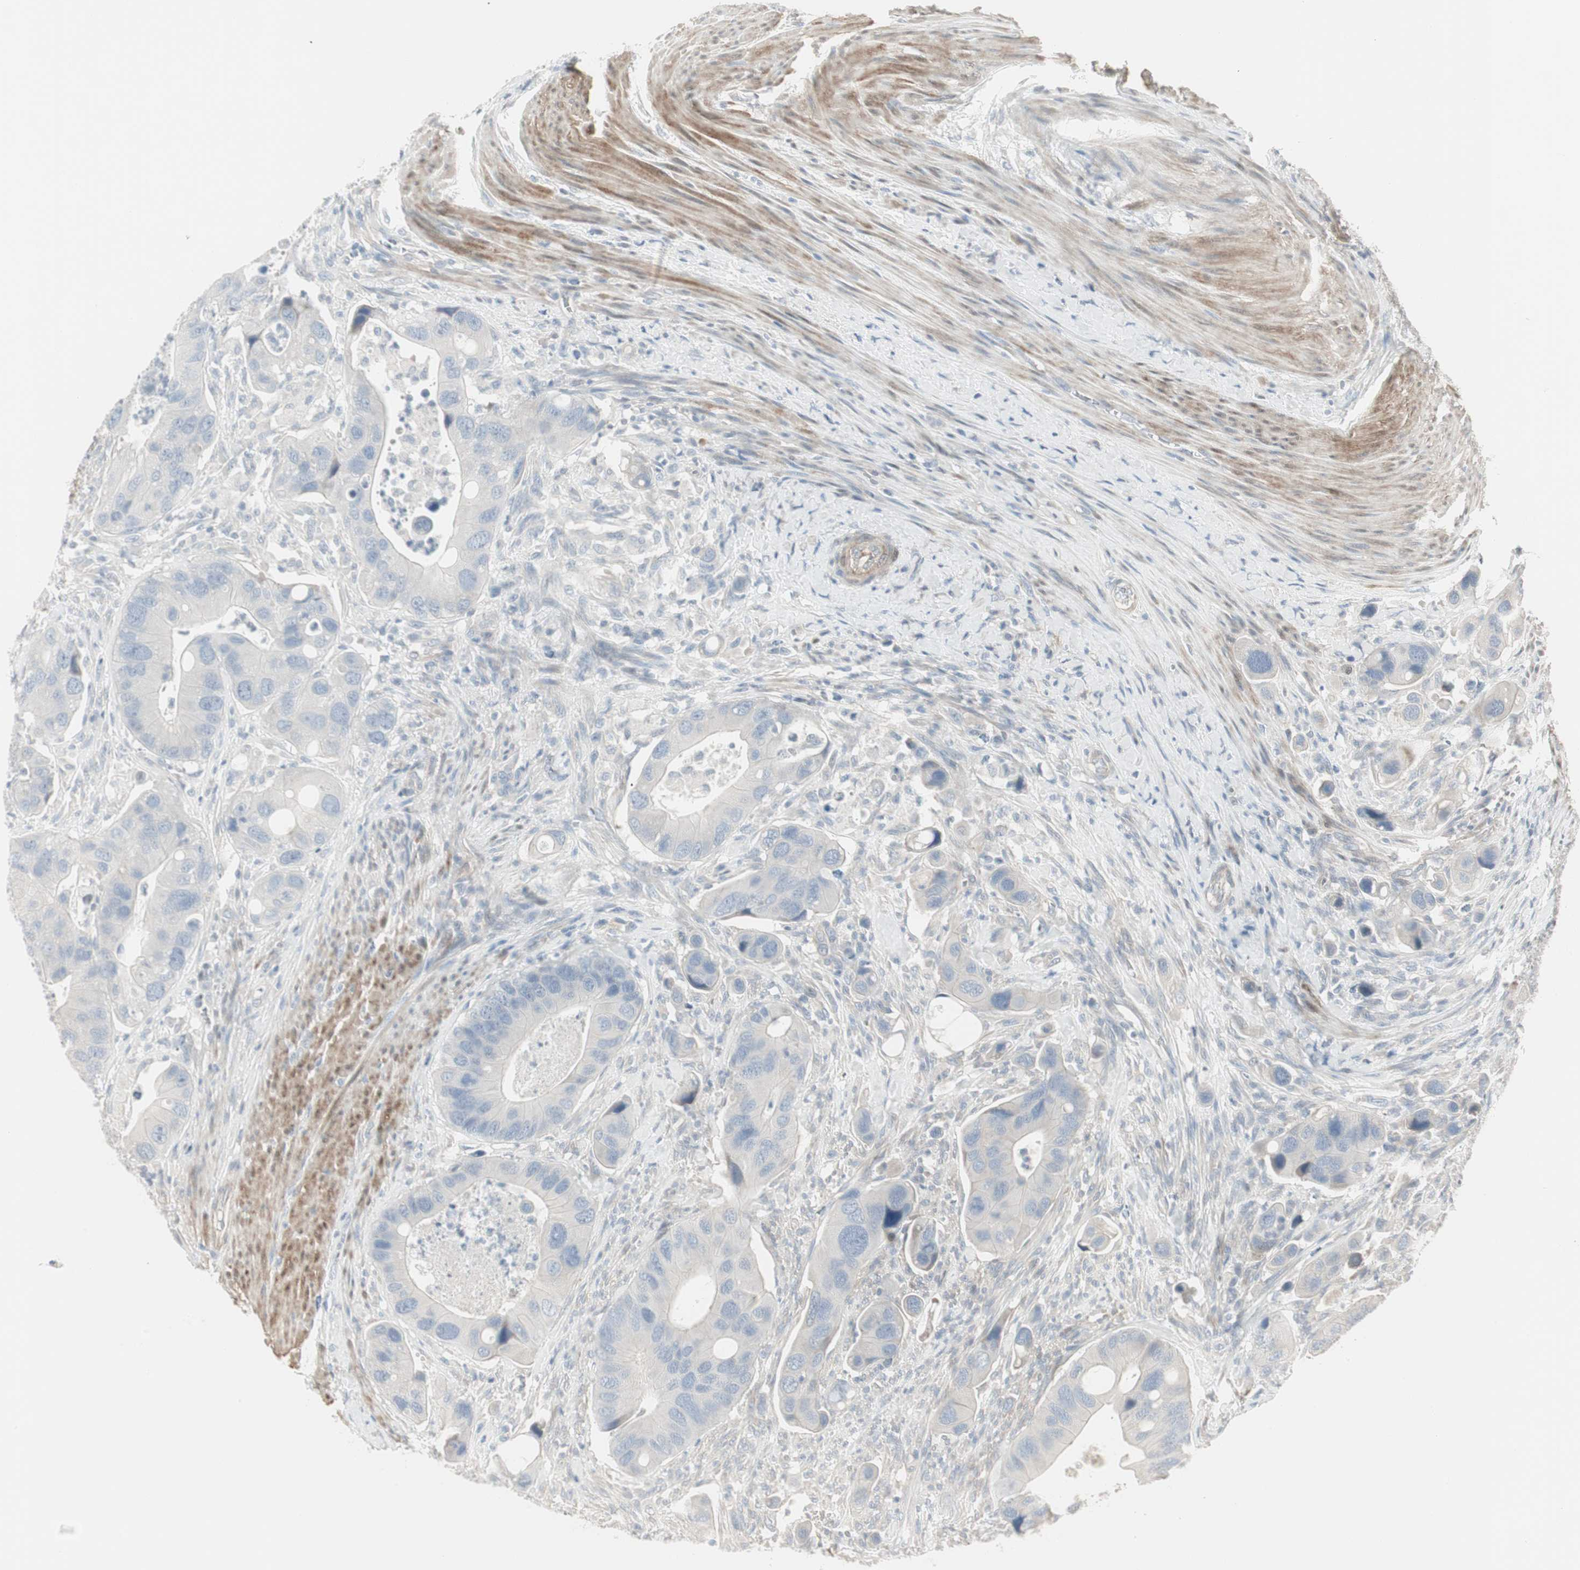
{"staining": {"intensity": "negative", "quantity": "none", "location": "none"}, "tissue": "colorectal cancer", "cell_type": "Tumor cells", "image_type": "cancer", "snomed": [{"axis": "morphology", "description": "Adenocarcinoma, NOS"}, {"axis": "topography", "description": "Rectum"}], "caption": "This is an immunohistochemistry (IHC) image of human colorectal cancer. There is no positivity in tumor cells.", "gene": "DMPK", "patient": {"sex": "female", "age": 57}}